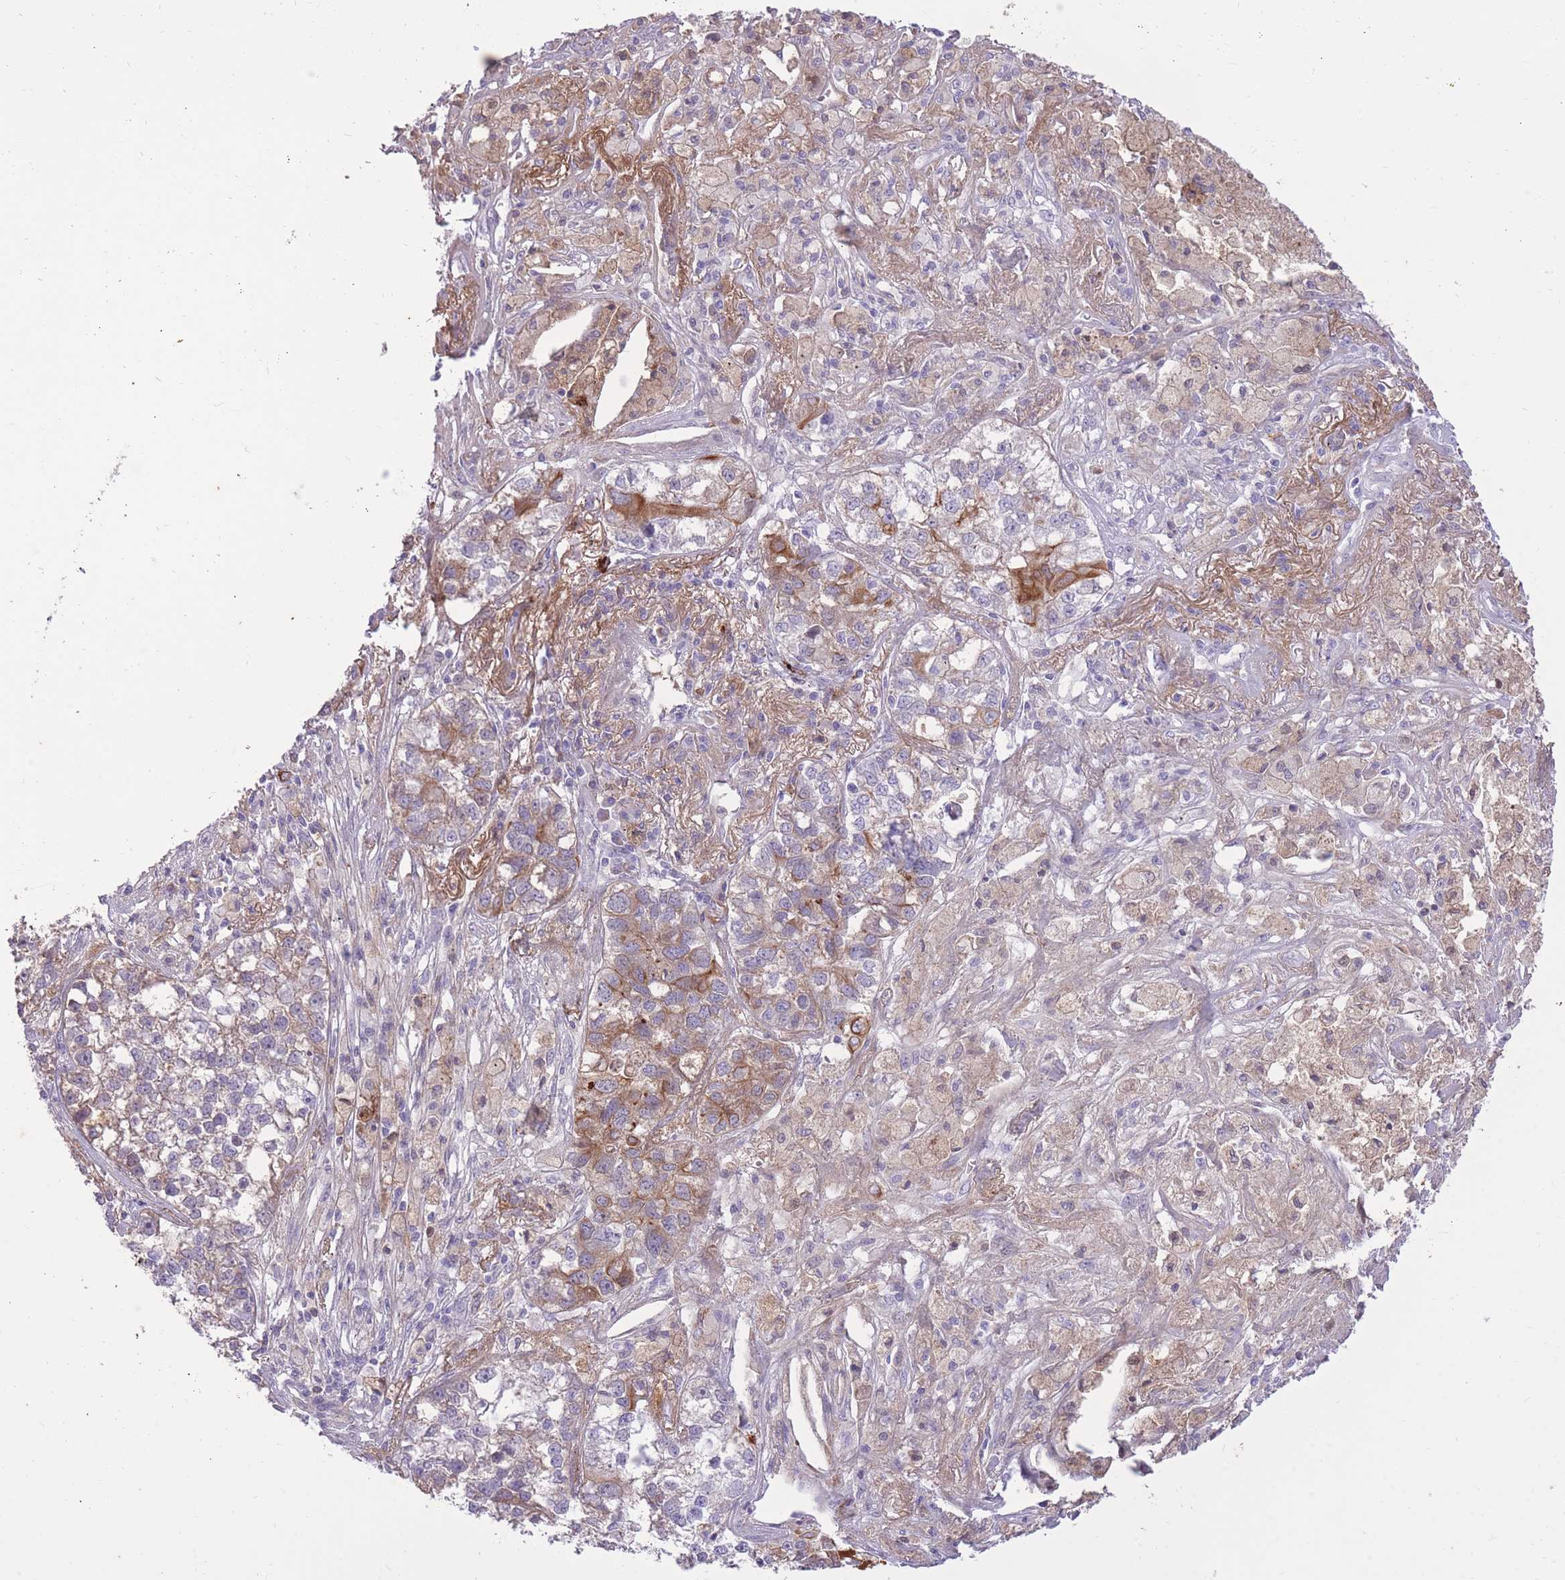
{"staining": {"intensity": "moderate", "quantity": "<25%", "location": "cytoplasmic/membranous"}, "tissue": "lung cancer", "cell_type": "Tumor cells", "image_type": "cancer", "snomed": [{"axis": "morphology", "description": "Adenocarcinoma, NOS"}, {"axis": "topography", "description": "Lung"}], "caption": "A high-resolution histopathology image shows IHC staining of lung cancer (adenocarcinoma), which reveals moderate cytoplasmic/membranous expression in about <25% of tumor cells. The staining was performed using DAB (3,3'-diaminobenzidine) to visualize the protein expression in brown, while the nuclei were stained in blue with hematoxylin (Magnification: 20x).", "gene": "MEIS3", "patient": {"sex": "male", "age": 49}}